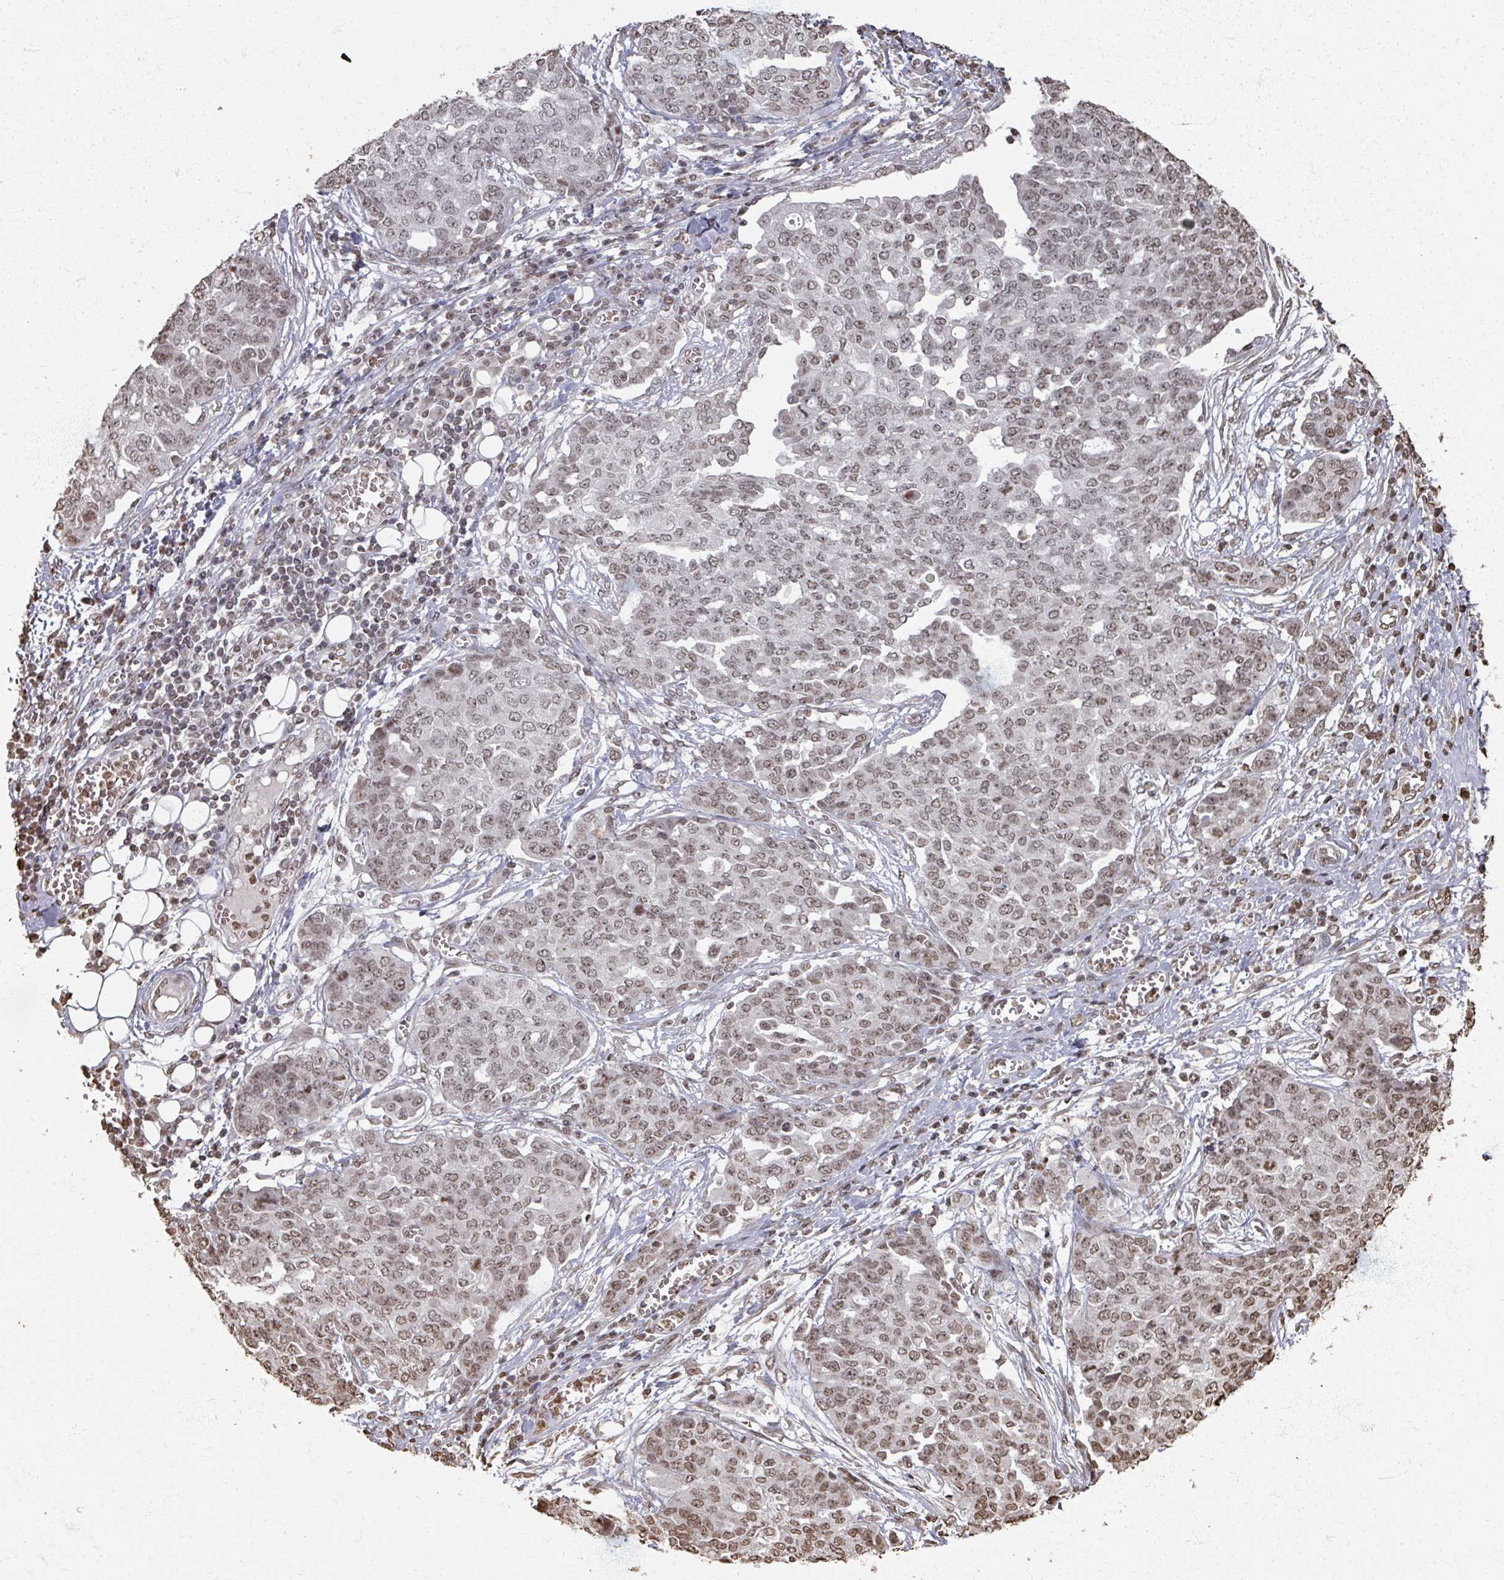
{"staining": {"intensity": "weak", "quantity": ">75%", "location": "nuclear"}, "tissue": "ovarian cancer", "cell_type": "Tumor cells", "image_type": "cancer", "snomed": [{"axis": "morphology", "description": "Cystadenocarcinoma, serous, NOS"}, {"axis": "topography", "description": "Soft tissue"}, {"axis": "topography", "description": "Ovary"}], "caption": "The immunohistochemical stain shows weak nuclear expression in tumor cells of ovarian cancer tissue. Ihc stains the protein of interest in brown and the nuclei are stained blue.", "gene": "DCUN1D5", "patient": {"sex": "female", "age": 57}}